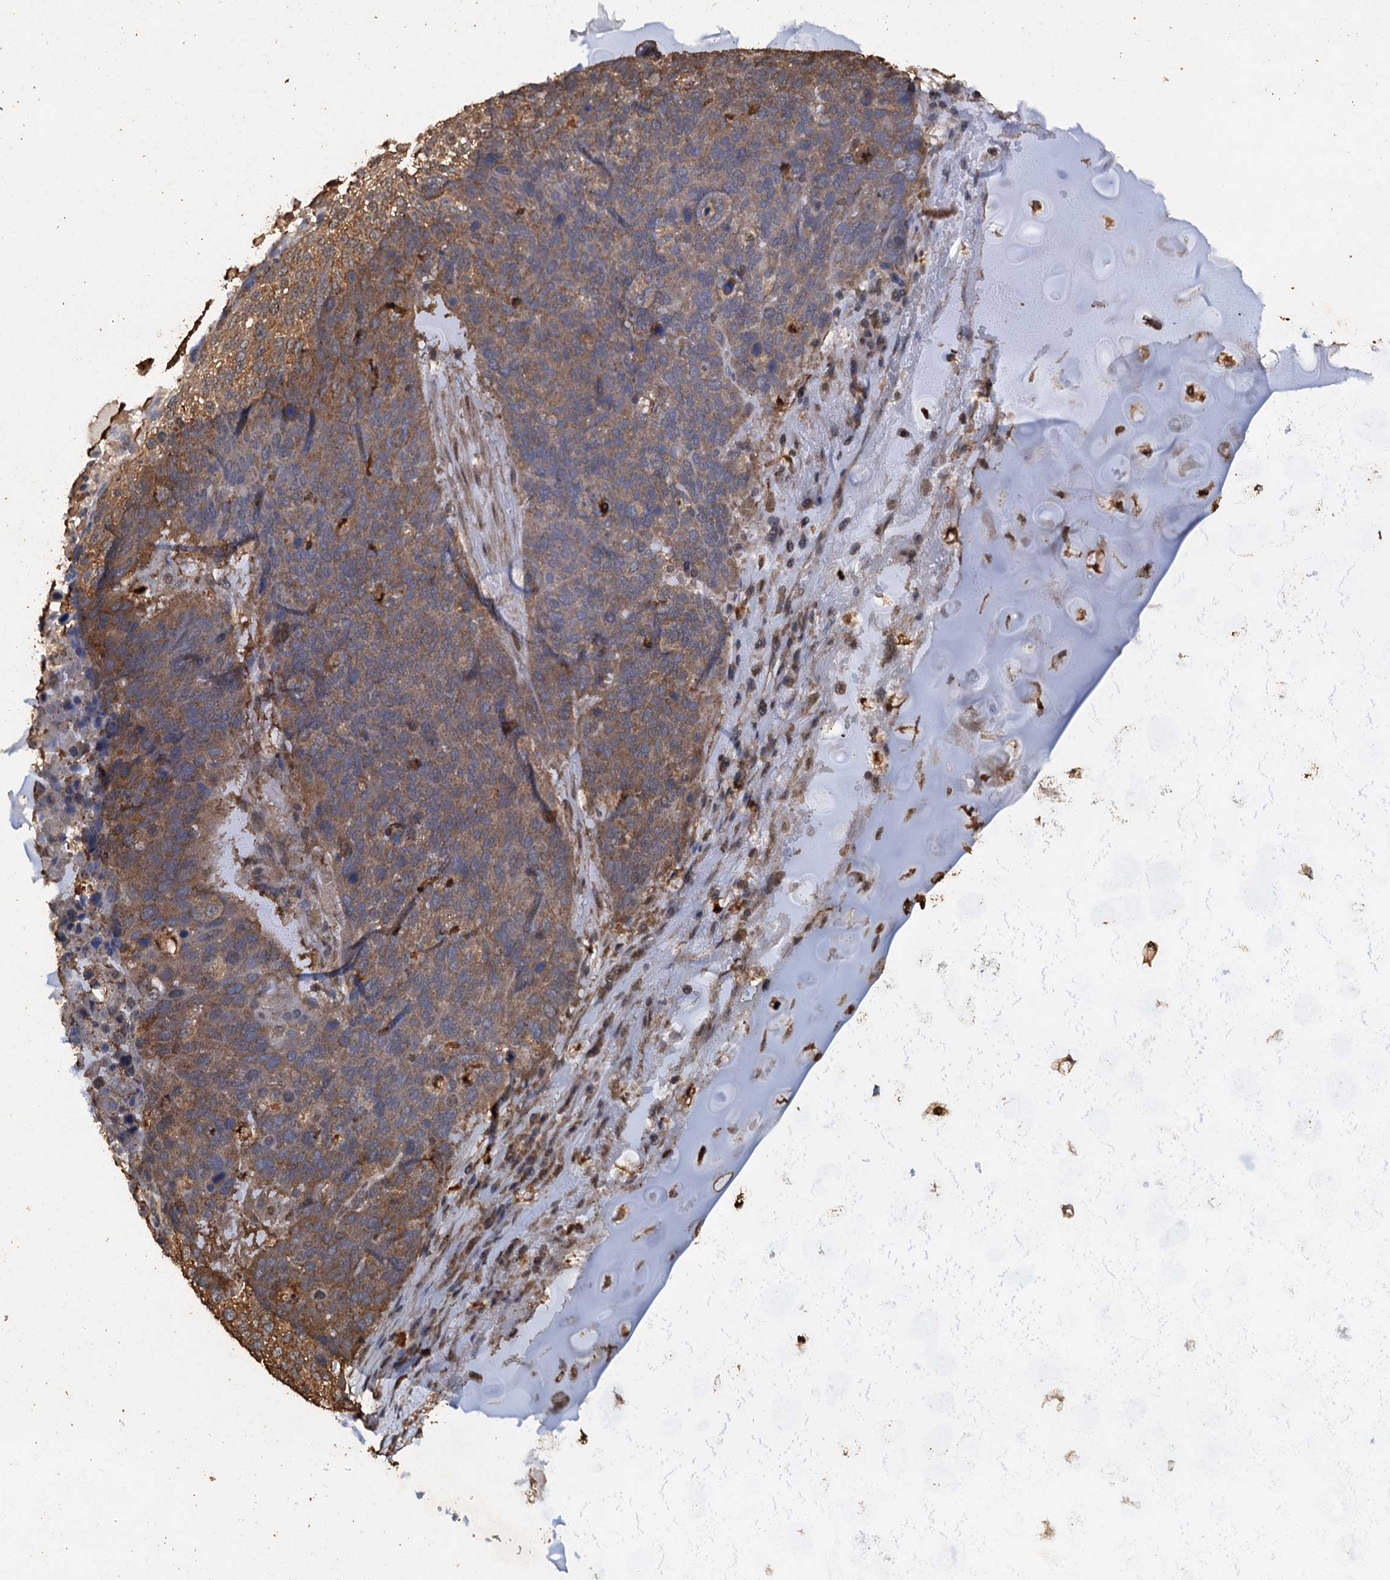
{"staining": {"intensity": "moderate", "quantity": ">75%", "location": "cytoplasmic/membranous"}, "tissue": "lung cancer", "cell_type": "Tumor cells", "image_type": "cancer", "snomed": [{"axis": "morphology", "description": "Squamous cell carcinoma, NOS"}, {"axis": "topography", "description": "Lung"}], "caption": "High-magnification brightfield microscopy of lung cancer stained with DAB (brown) and counterstained with hematoxylin (blue). tumor cells exhibit moderate cytoplasmic/membranous staining is seen in about>75% of cells.", "gene": "PSMD9", "patient": {"sex": "male", "age": 66}}